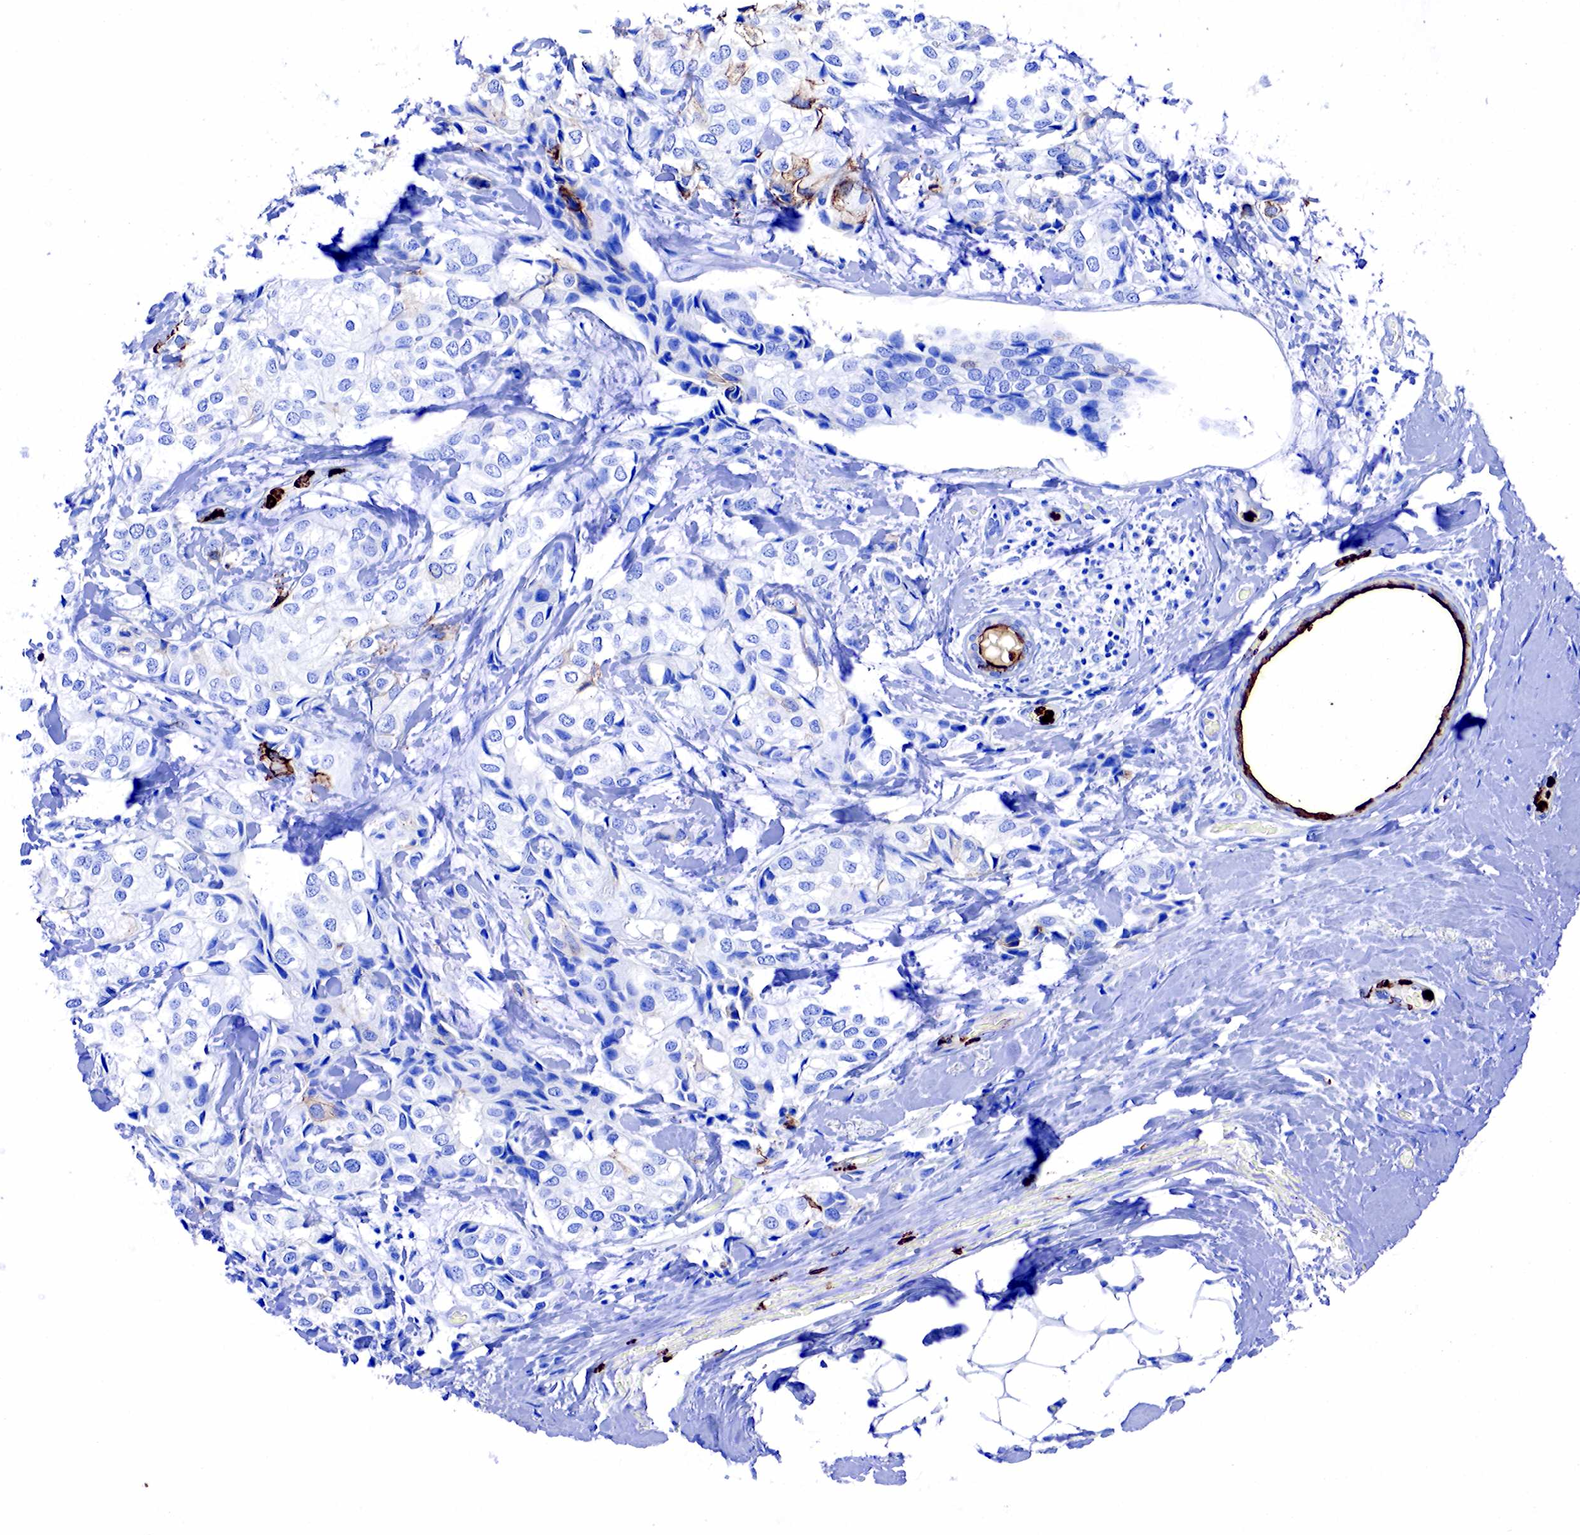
{"staining": {"intensity": "strong", "quantity": "<25%", "location": "cytoplasmic/membranous"}, "tissue": "breast cancer", "cell_type": "Tumor cells", "image_type": "cancer", "snomed": [{"axis": "morphology", "description": "Duct carcinoma"}, {"axis": "topography", "description": "Breast"}], "caption": "Protein expression analysis of human breast cancer reveals strong cytoplasmic/membranous positivity in about <25% of tumor cells. The staining was performed using DAB (3,3'-diaminobenzidine) to visualize the protein expression in brown, while the nuclei were stained in blue with hematoxylin (Magnification: 20x).", "gene": "FUT4", "patient": {"sex": "female", "age": 68}}